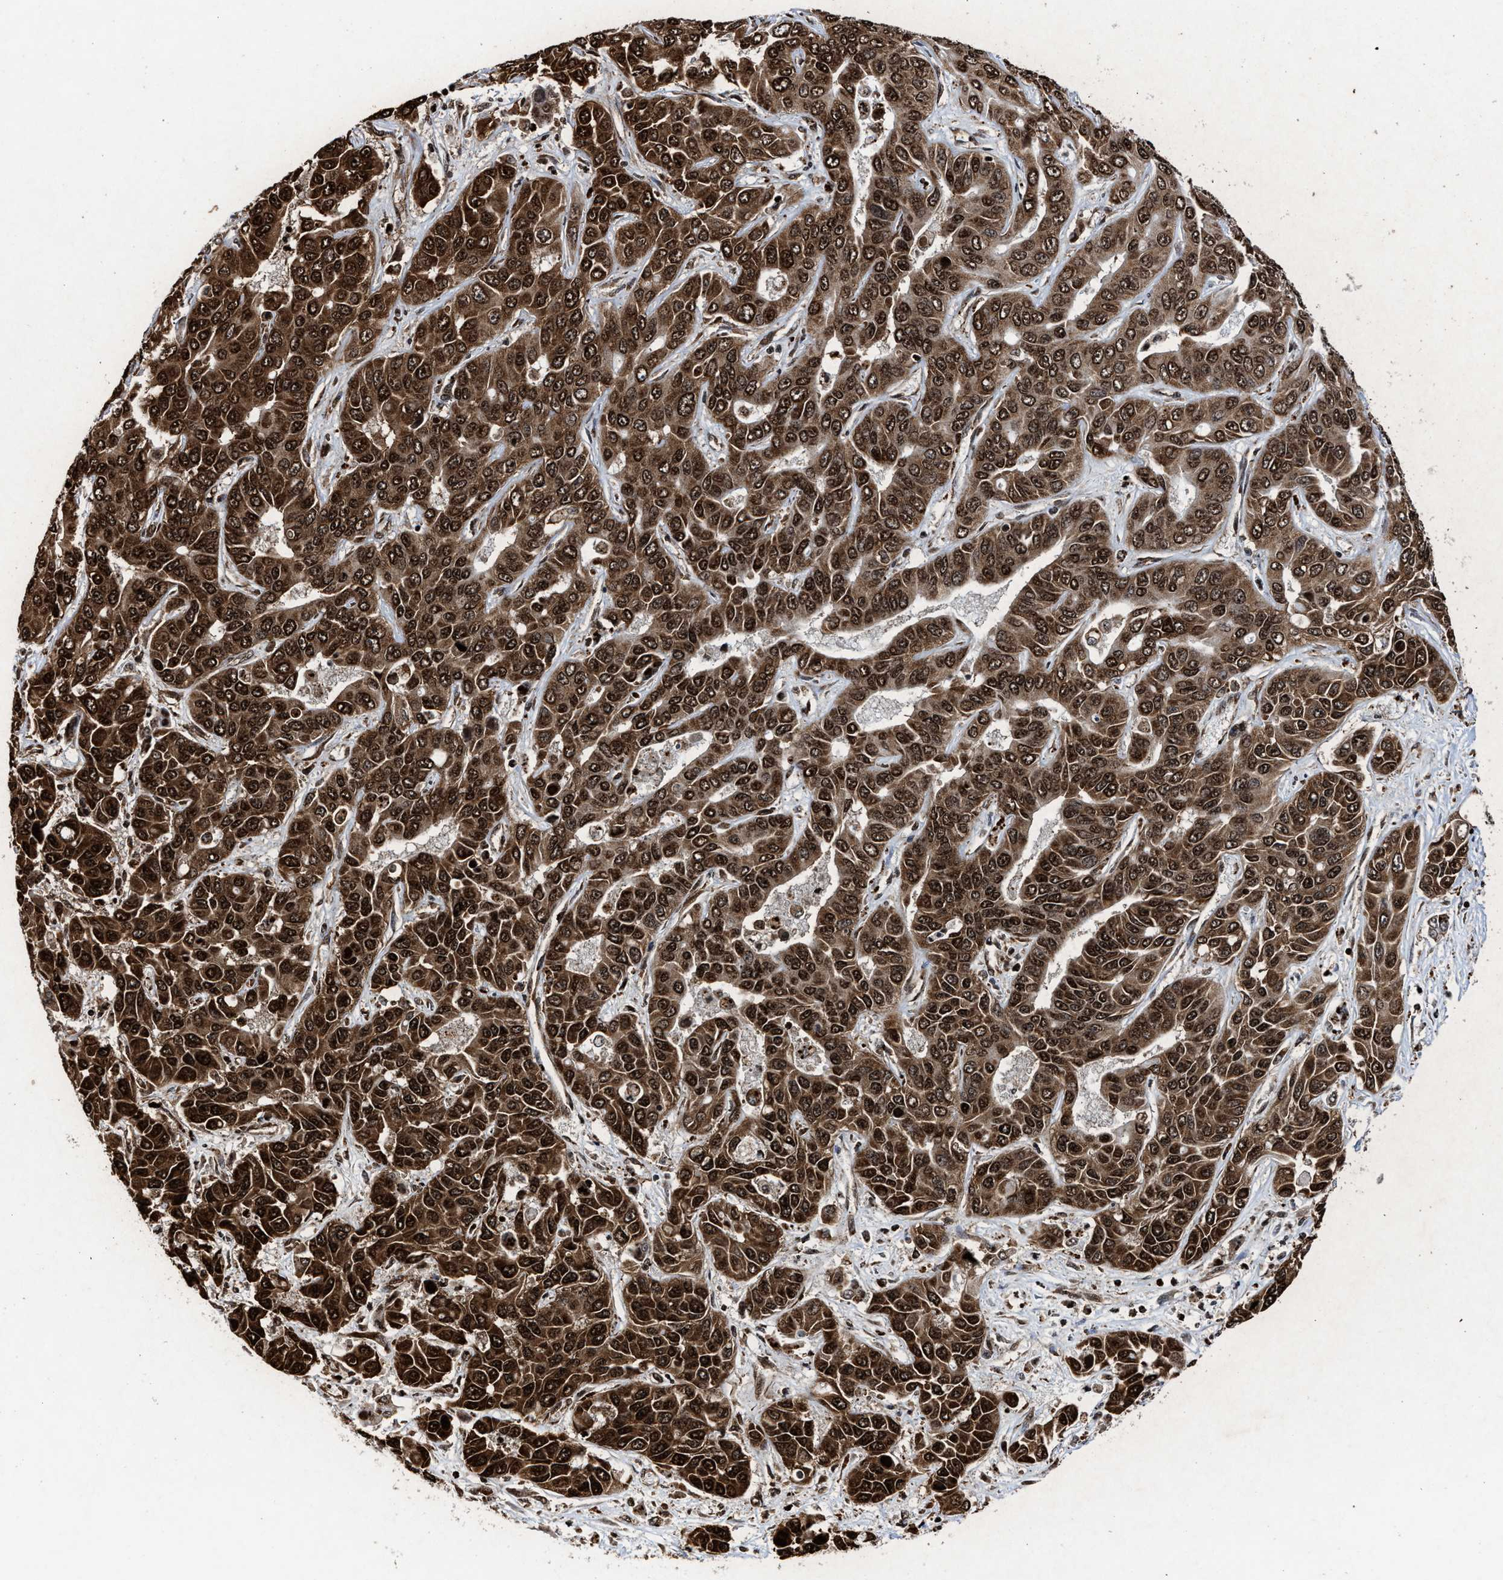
{"staining": {"intensity": "strong", "quantity": ">75%", "location": "cytoplasmic/membranous,nuclear"}, "tissue": "liver cancer", "cell_type": "Tumor cells", "image_type": "cancer", "snomed": [{"axis": "morphology", "description": "Cholangiocarcinoma"}, {"axis": "topography", "description": "Liver"}], "caption": "A photomicrograph of human cholangiocarcinoma (liver) stained for a protein shows strong cytoplasmic/membranous and nuclear brown staining in tumor cells. The staining was performed using DAB to visualize the protein expression in brown, while the nuclei were stained in blue with hematoxylin (Magnification: 20x).", "gene": "ALYREF", "patient": {"sex": "female", "age": 52}}